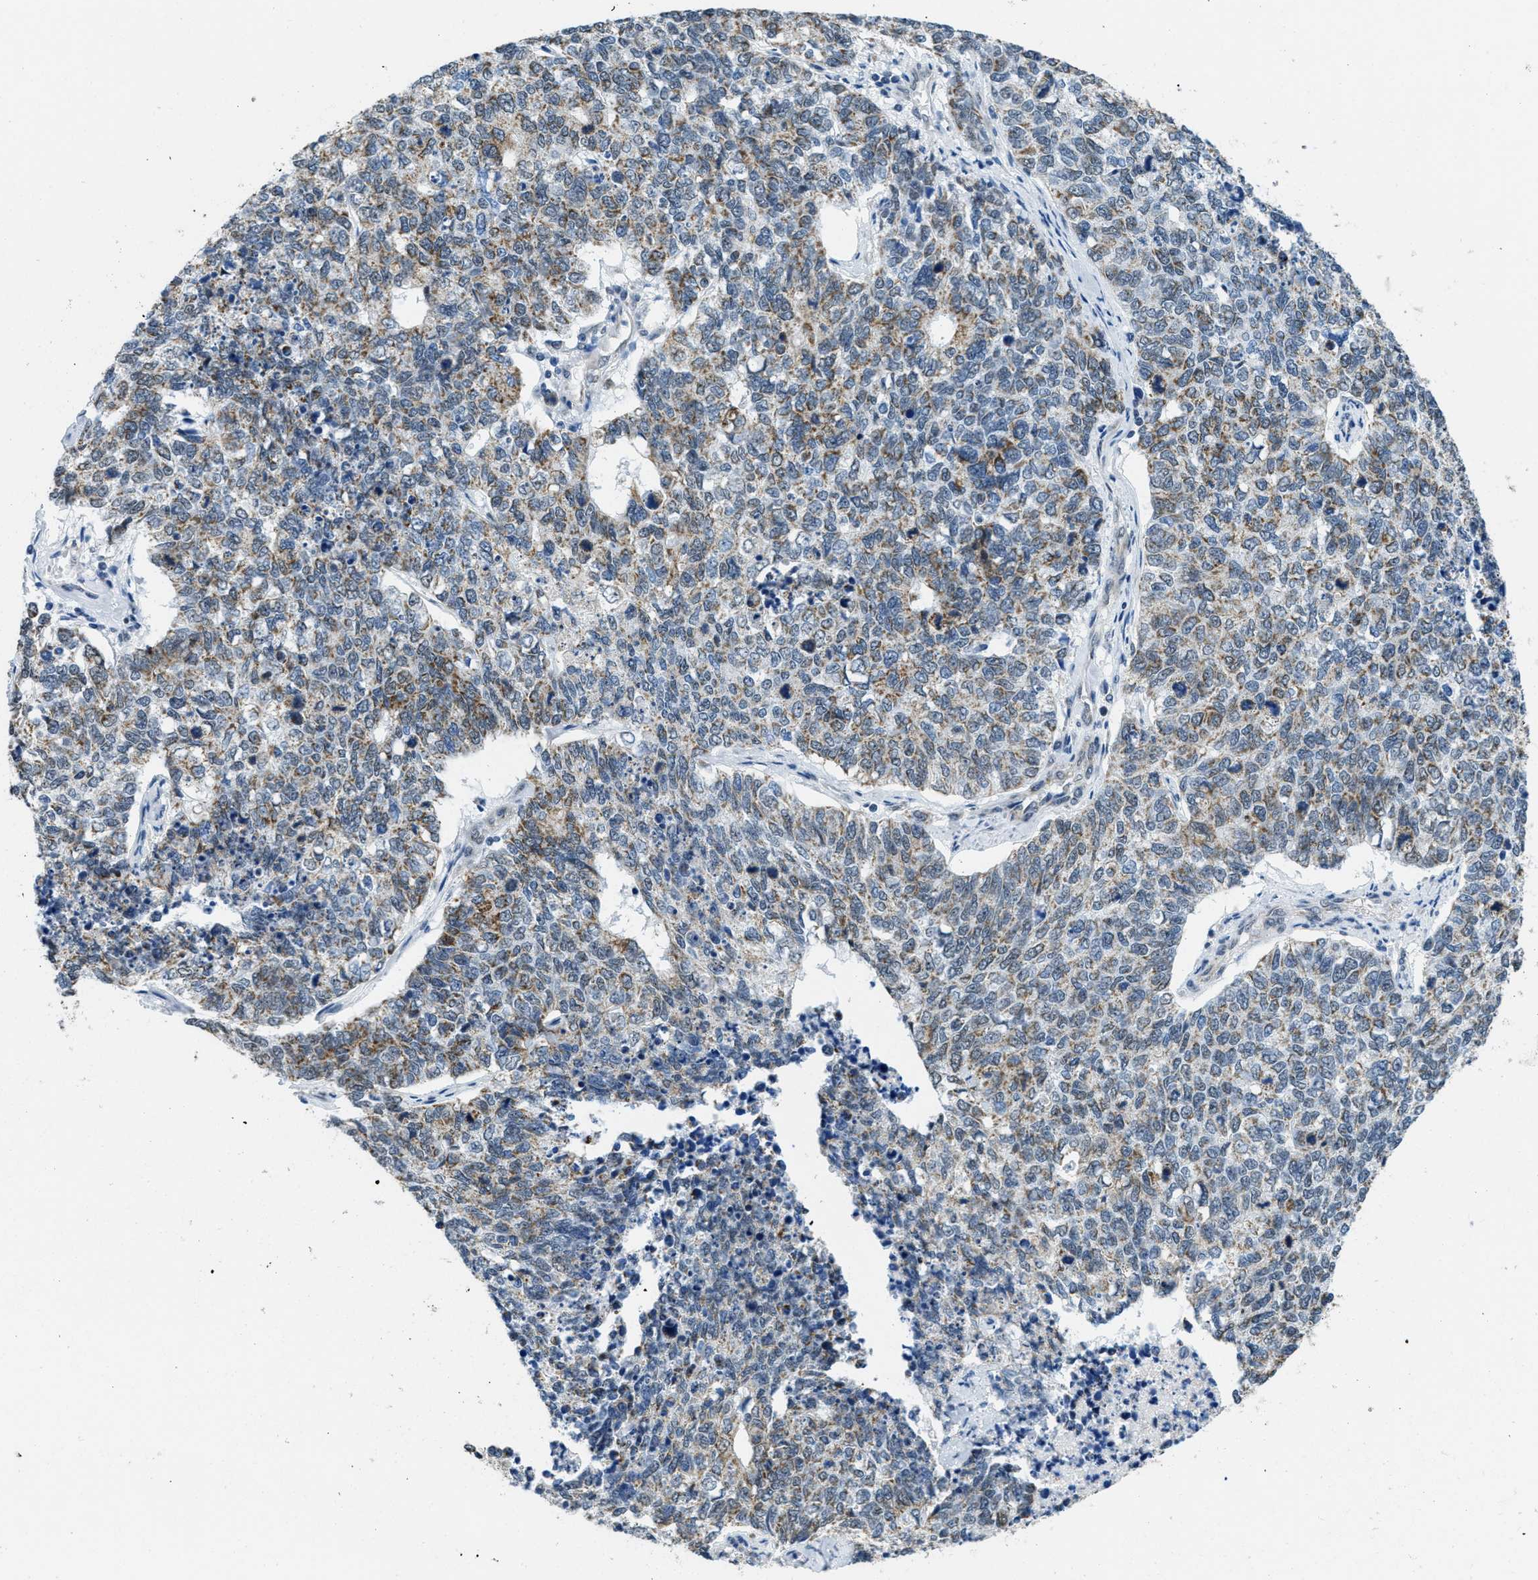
{"staining": {"intensity": "moderate", "quantity": "25%-75%", "location": "cytoplasmic/membranous"}, "tissue": "cervical cancer", "cell_type": "Tumor cells", "image_type": "cancer", "snomed": [{"axis": "morphology", "description": "Squamous cell carcinoma, NOS"}, {"axis": "topography", "description": "Cervix"}], "caption": "Approximately 25%-75% of tumor cells in human cervical cancer exhibit moderate cytoplasmic/membranous protein expression as visualized by brown immunohistochemical staining.", "gene": "TOMM70", "patient": {"sex": "female", "age": 63}}